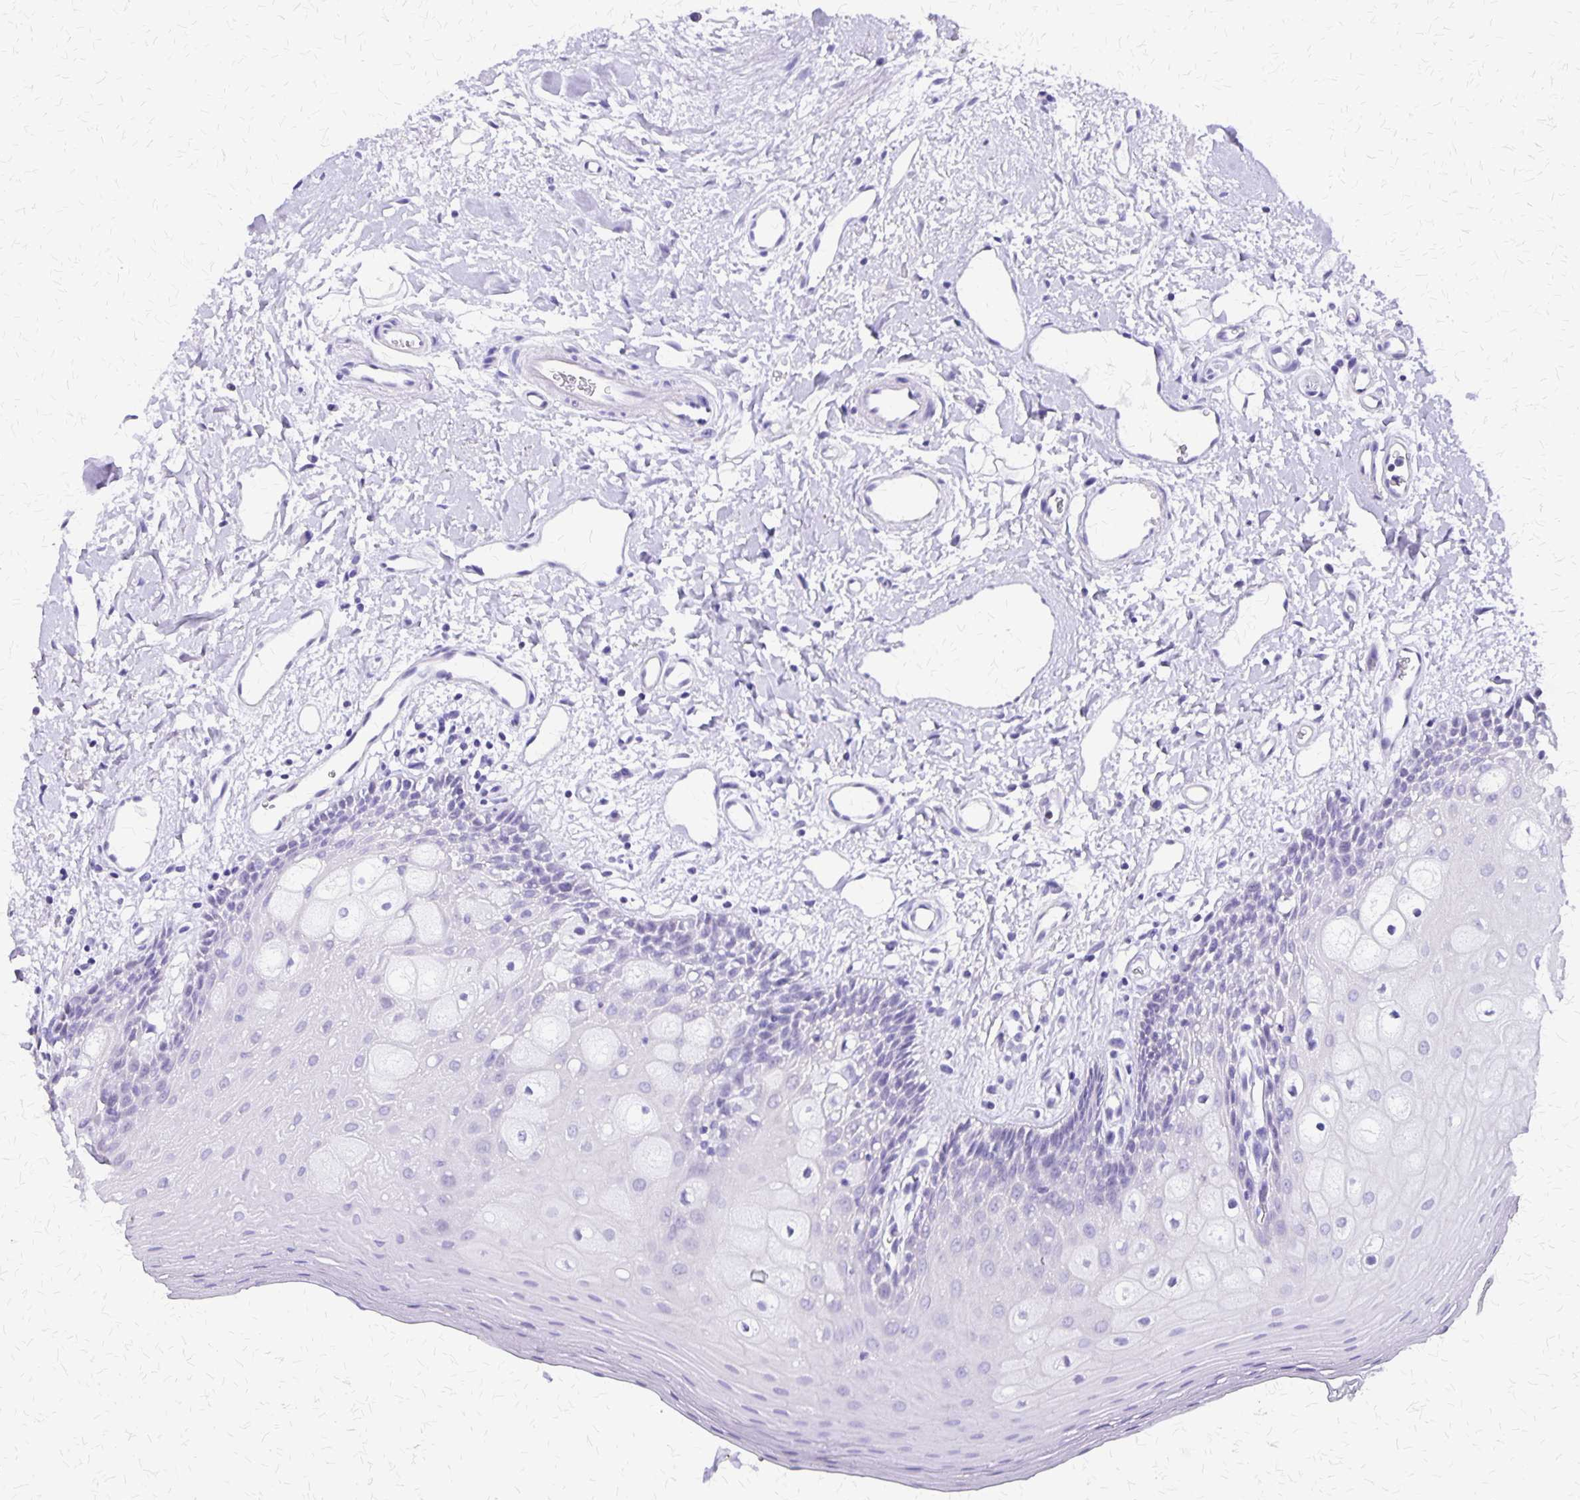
{"staining": {"intensity": "negative", "quantity": "none", "location": "none"}, "tissue": "oral mucosa", "cell_type": "Squamous epithelial cells", "image_type": "normal", "snomed": [{"axis": "morphology", "description": "Normal tissue, NOS"}, {"axis": "topography", "description": "Oral tissue"}], "caption": "An immunohistochemistry (IHC) micrograph of unremarkable oral mucosa is shown. There is no staining in squamous epithelial cells of oral mucosa. The staining is performed using DAB (3,3'-diaminobenzidine) brown chromogen with nuclei counter-stained in using hematoxylin.", "gene": "SI", "patient": {"sex": "female", "age": 43}}